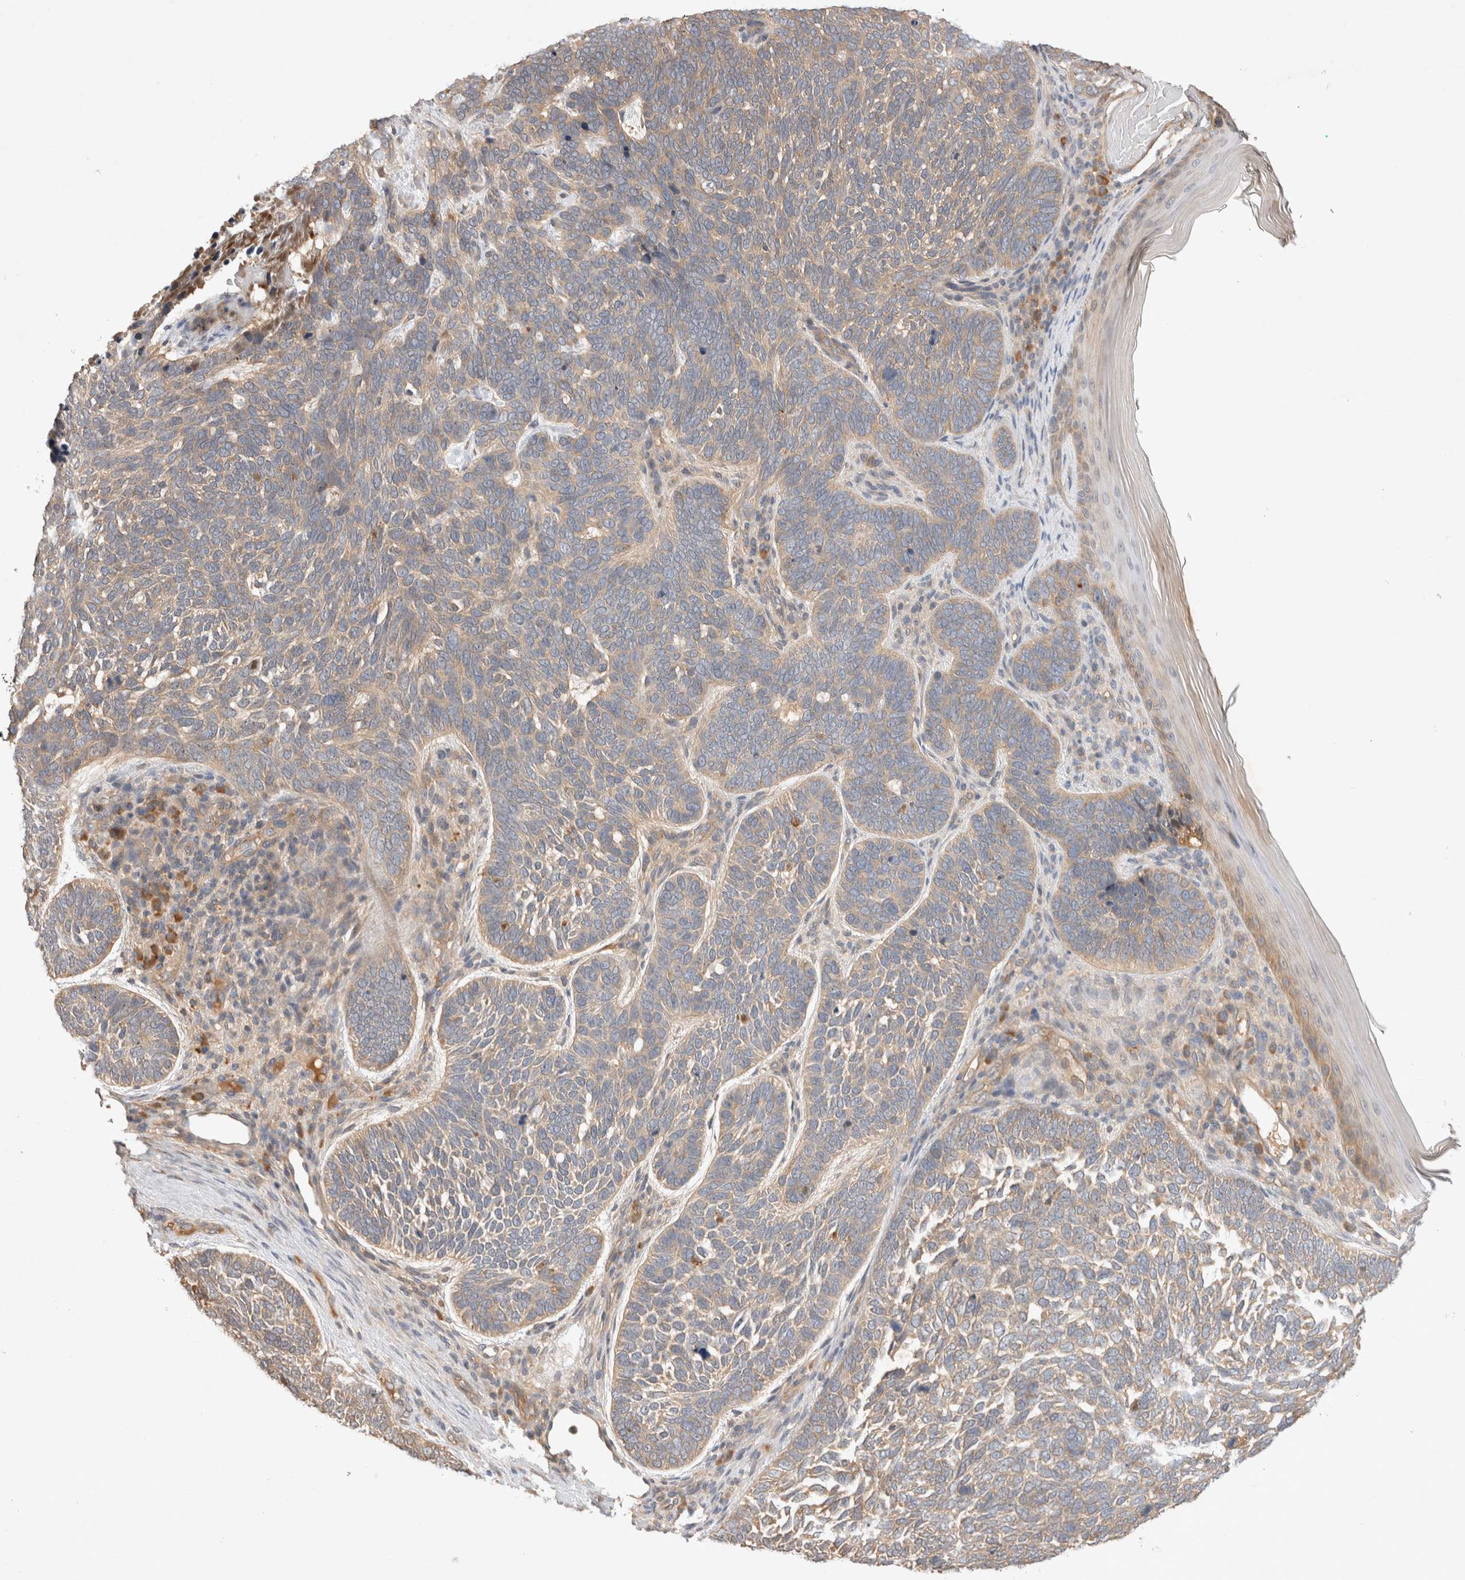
{"staining": {"intensity": "moderate", "quantity": ">75%", "location": "cytoplasmic/membranous"}, "tissue": "skin cancer", "cell_type": "Tumor cells", "image_type": "cancer", "snomed": [{"axis": "morphology", "description": "Basal cell carcinoma"}, {"axis": "topography", "description": "Skin"}], "caption": "The histopathology image reveals immunohistochemical staining of skin cancer. There is moderate cytoplasmic/membranous staining is identified in approximately >75% of tumor cells.", "gene": "YES1", "patient": {"sex": "female", "age": 85}}